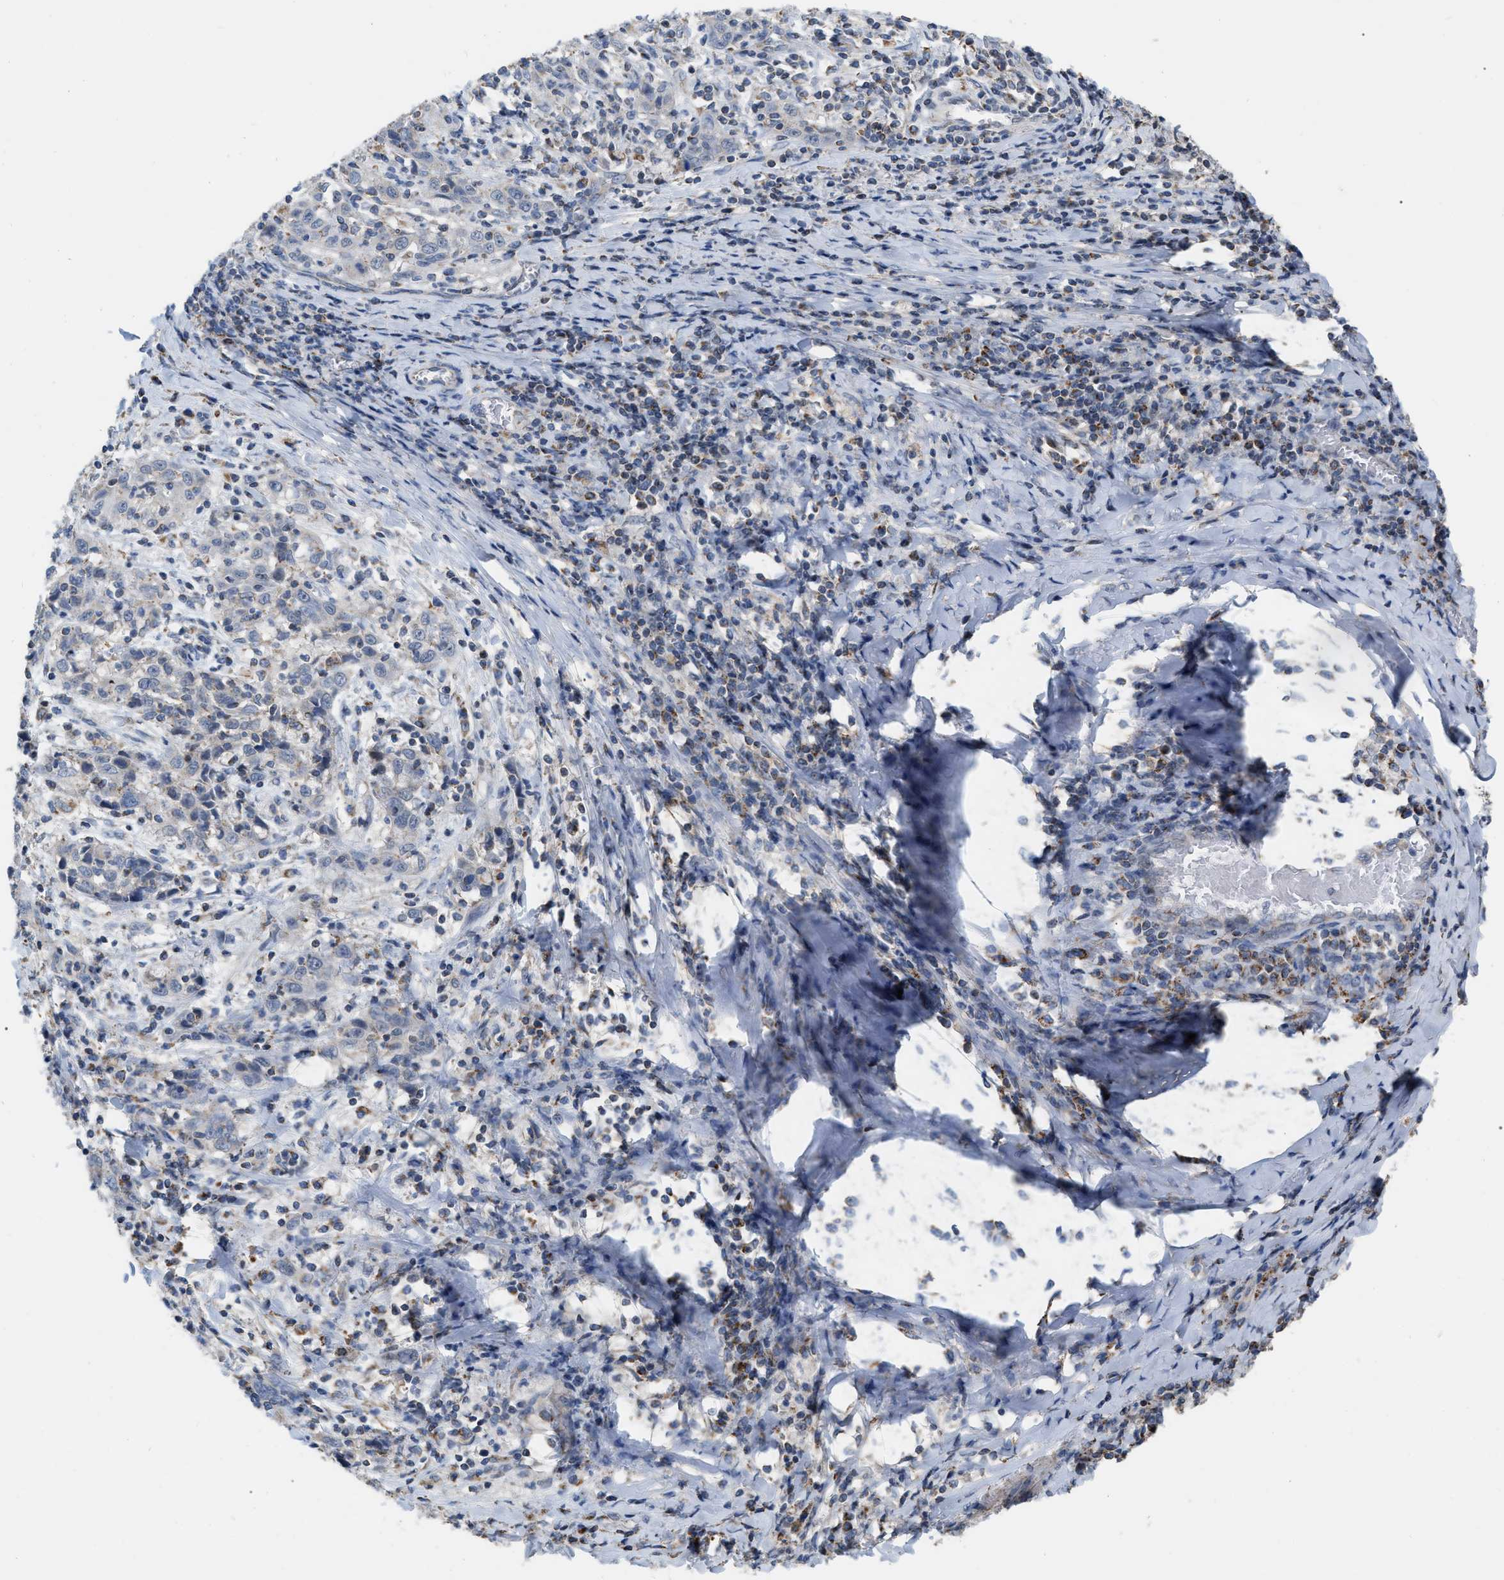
{"staining": {"intensity": "negative", "quantity": "none", "location": "none"}, "tissue": "cervical cancer", "cell_type": "Tumor cells", "image_type": "cancer", "snomed": [{"axis": "morphology", "description": "Squamous cell carcinoma, NOS"}, {"axis": "topography", "description": "Cervix"}], "caption": "This histopathology image is of squamous cell carcinoma (cervical) stained with IHC to label a protein in brown with the nuclei are counter-stained blue. There is no positivity in tumor cells. (Stains: DAB IHC with hematoxylin counter stain, Microscopy: brightfield microscopy at high magnification).", "gene": "DDX56", "patient": {"sex": "female", "age": 46}}